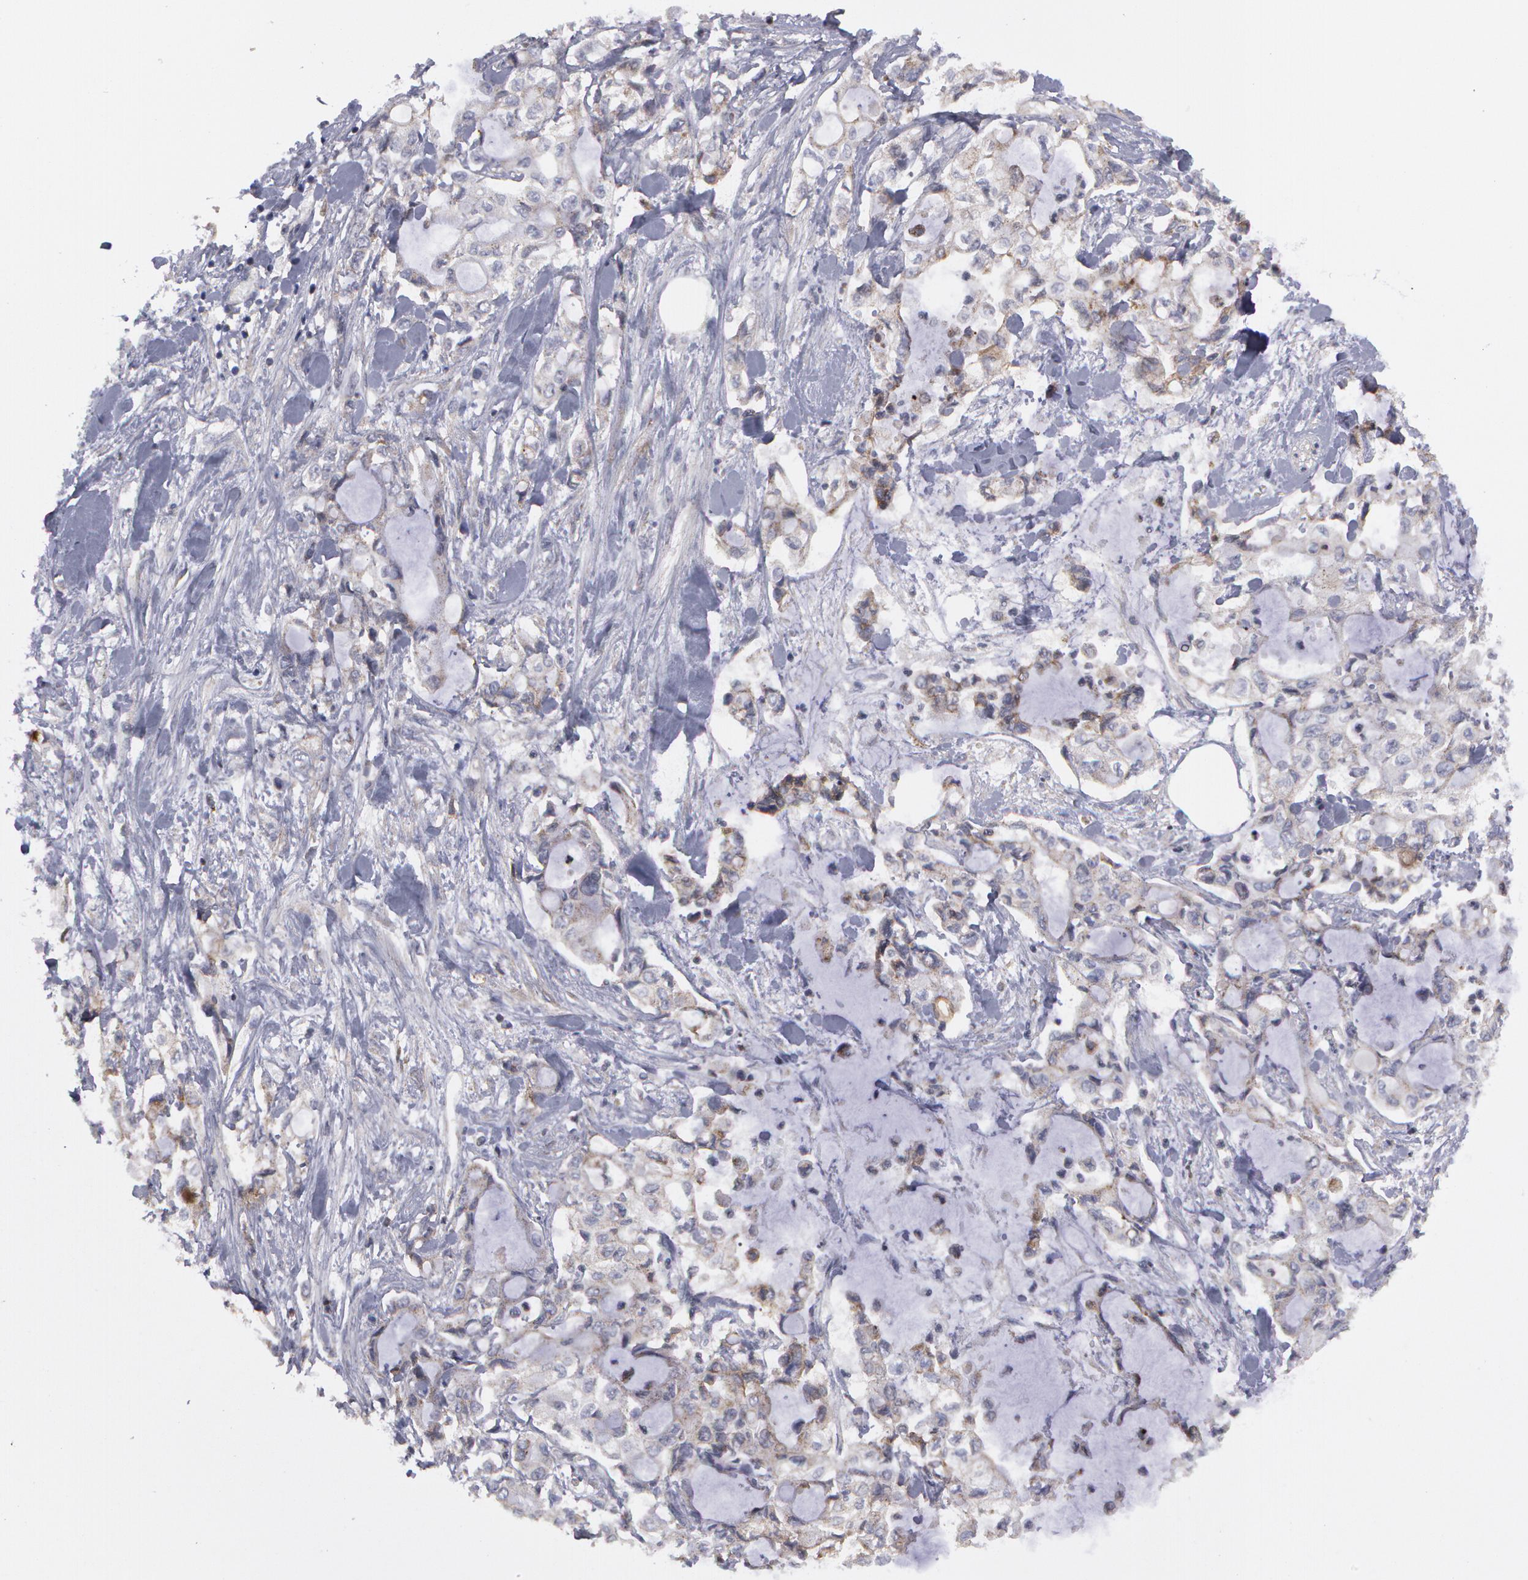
{"staining": {"intensity": "weak", "quantity": "<25%", "location": "cytoplasmic/membranous"}, "tissue": "pancreatic cancer", "cell_type": "Tumor cells", "image_type": "cancer", "snomed": [{"axis": "morphology", "description": "Adenocarcinoma, NOS"}, {"axis": "topography", "description": "Pancreas"}], "caption": "Pancreatic cancer (adenocarcinoma) stained for a protein using IHC displays no positivity tumor cells.", "gene": "ERBB2", "patient": {"sex": "female", "age": 70}}